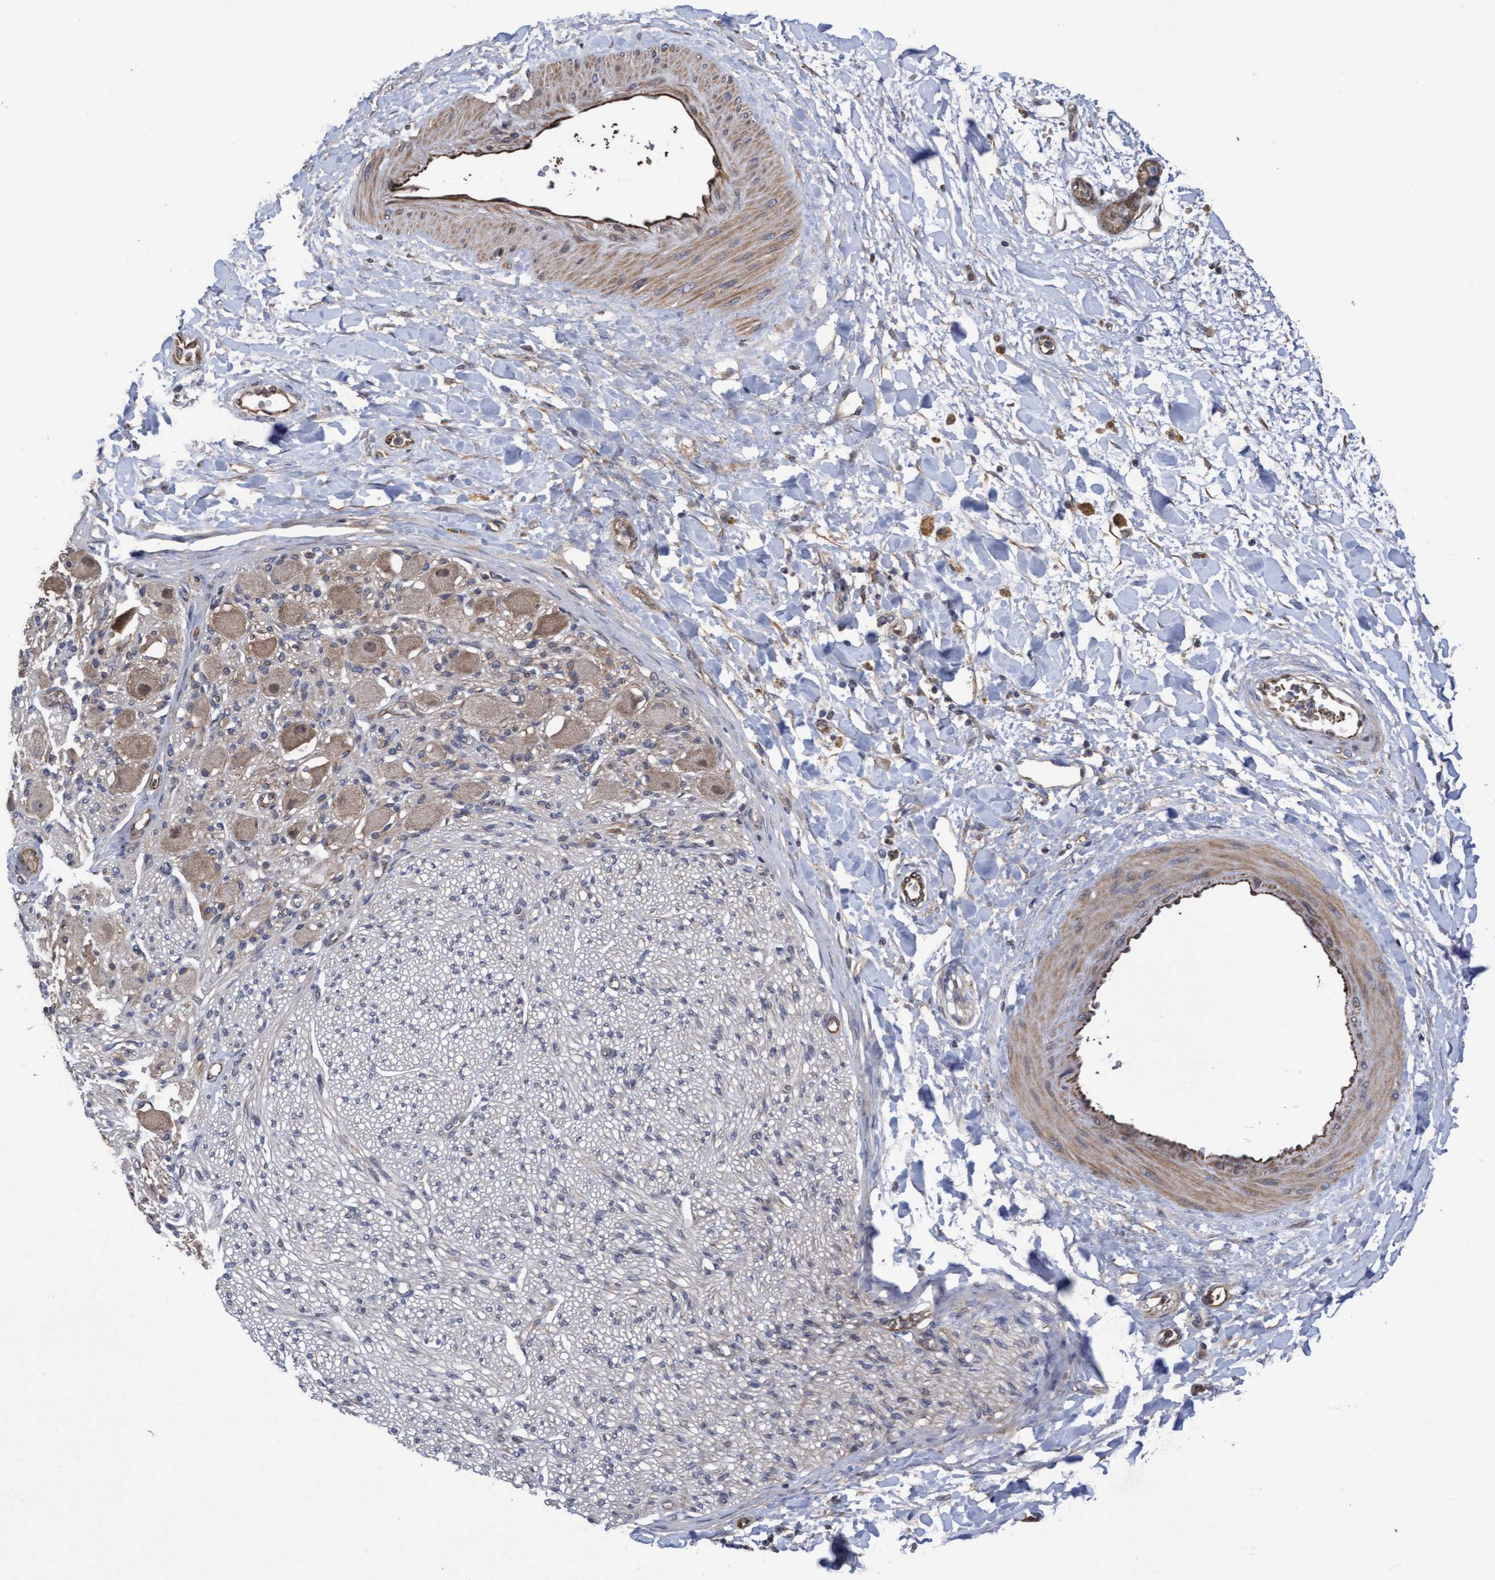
{"staining": {"intensity": "weak", "quantity": "25%-75%", "location": "cytoplasmic/membranous"}, "tissue": "soft tissue", "cell_type": "Fibroblasts", "image_type": "normal", "snomed": [{"axis": "morphology", "description": "Normal tissue, NOS"}, {"axis": "topography", "description": "Kidney"}, {"axis": "topography", "description": "Peripheral nerve tissue"}], "caption": "Protein staining of normal soft tissue exhibits weak cytoplasmic/membranous positivity in approximately 25%-75% of fibroblasts. (DAB IHC with brightfield microscopy, high magnification).", "gene": "COBL", "patient": {"sex": "male", "age": 7}}